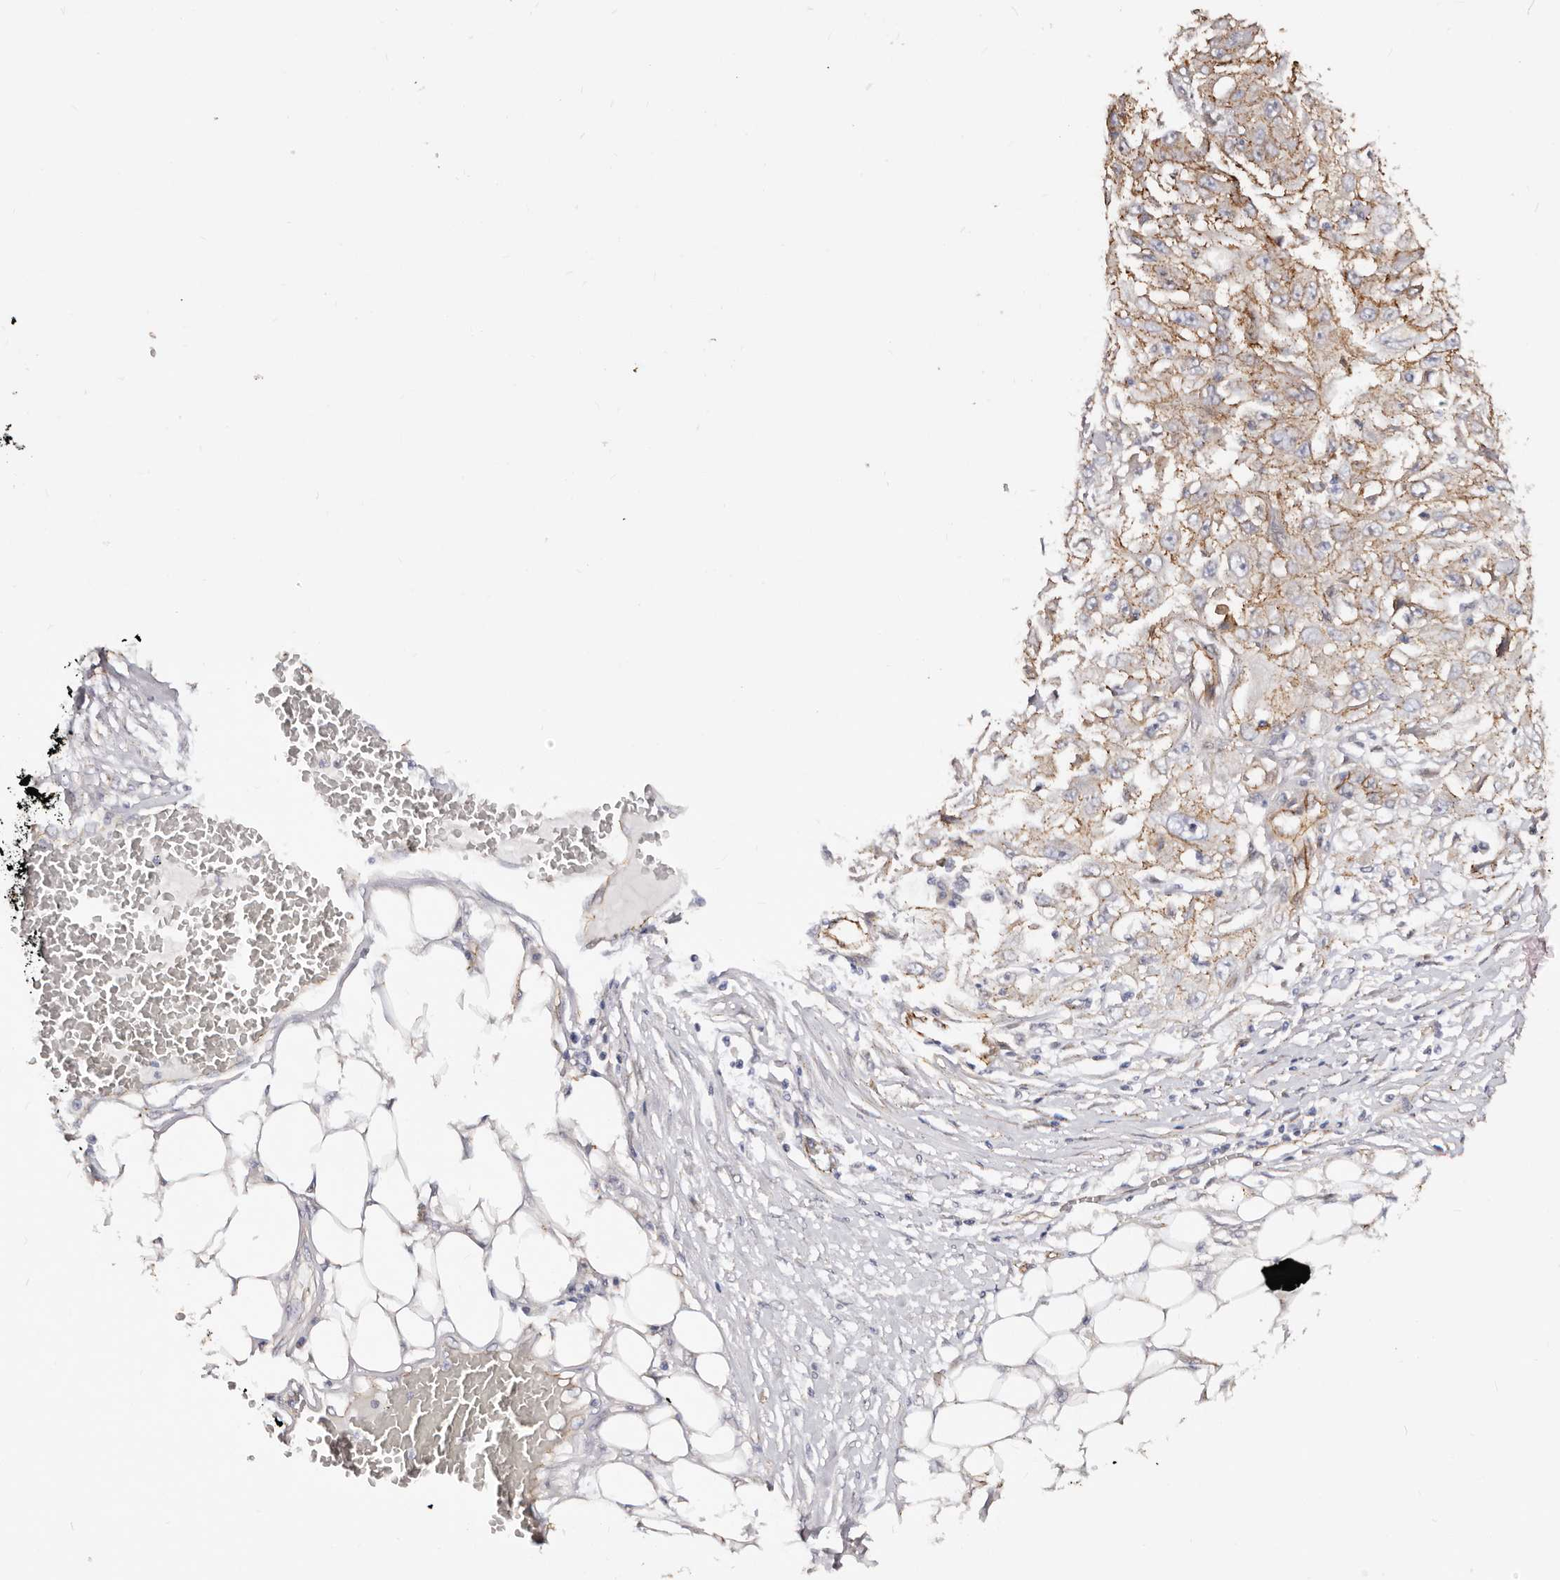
{"staining": {"intensity": "strong", "quantity": ">75%", "location": "cytoplasmic/membranous"}, "tissue": "skin cancer", "cell_type": "Tumor cells", "image_type": "cancer", "snomed": [{"axis": "morphology", "description": "Squamous cell carcinoma, NOS"}, {"axis": "morphology", "description": "Squamous cell carcinoma, metastatic, NOS"}, {"axis": "topography", "description": "Skin"}, {"axis": "topography", "description": "Lymph node"}], "caption": "Skin cancer (metastatic squamous cell carcinoma) stained with a brown dye reveals strong cytoplasmic/membranous positive staining in approximately >75% of tumor cells.", "gene": "CTNNB1", "patient": {"sex": "male", "age": 75}}